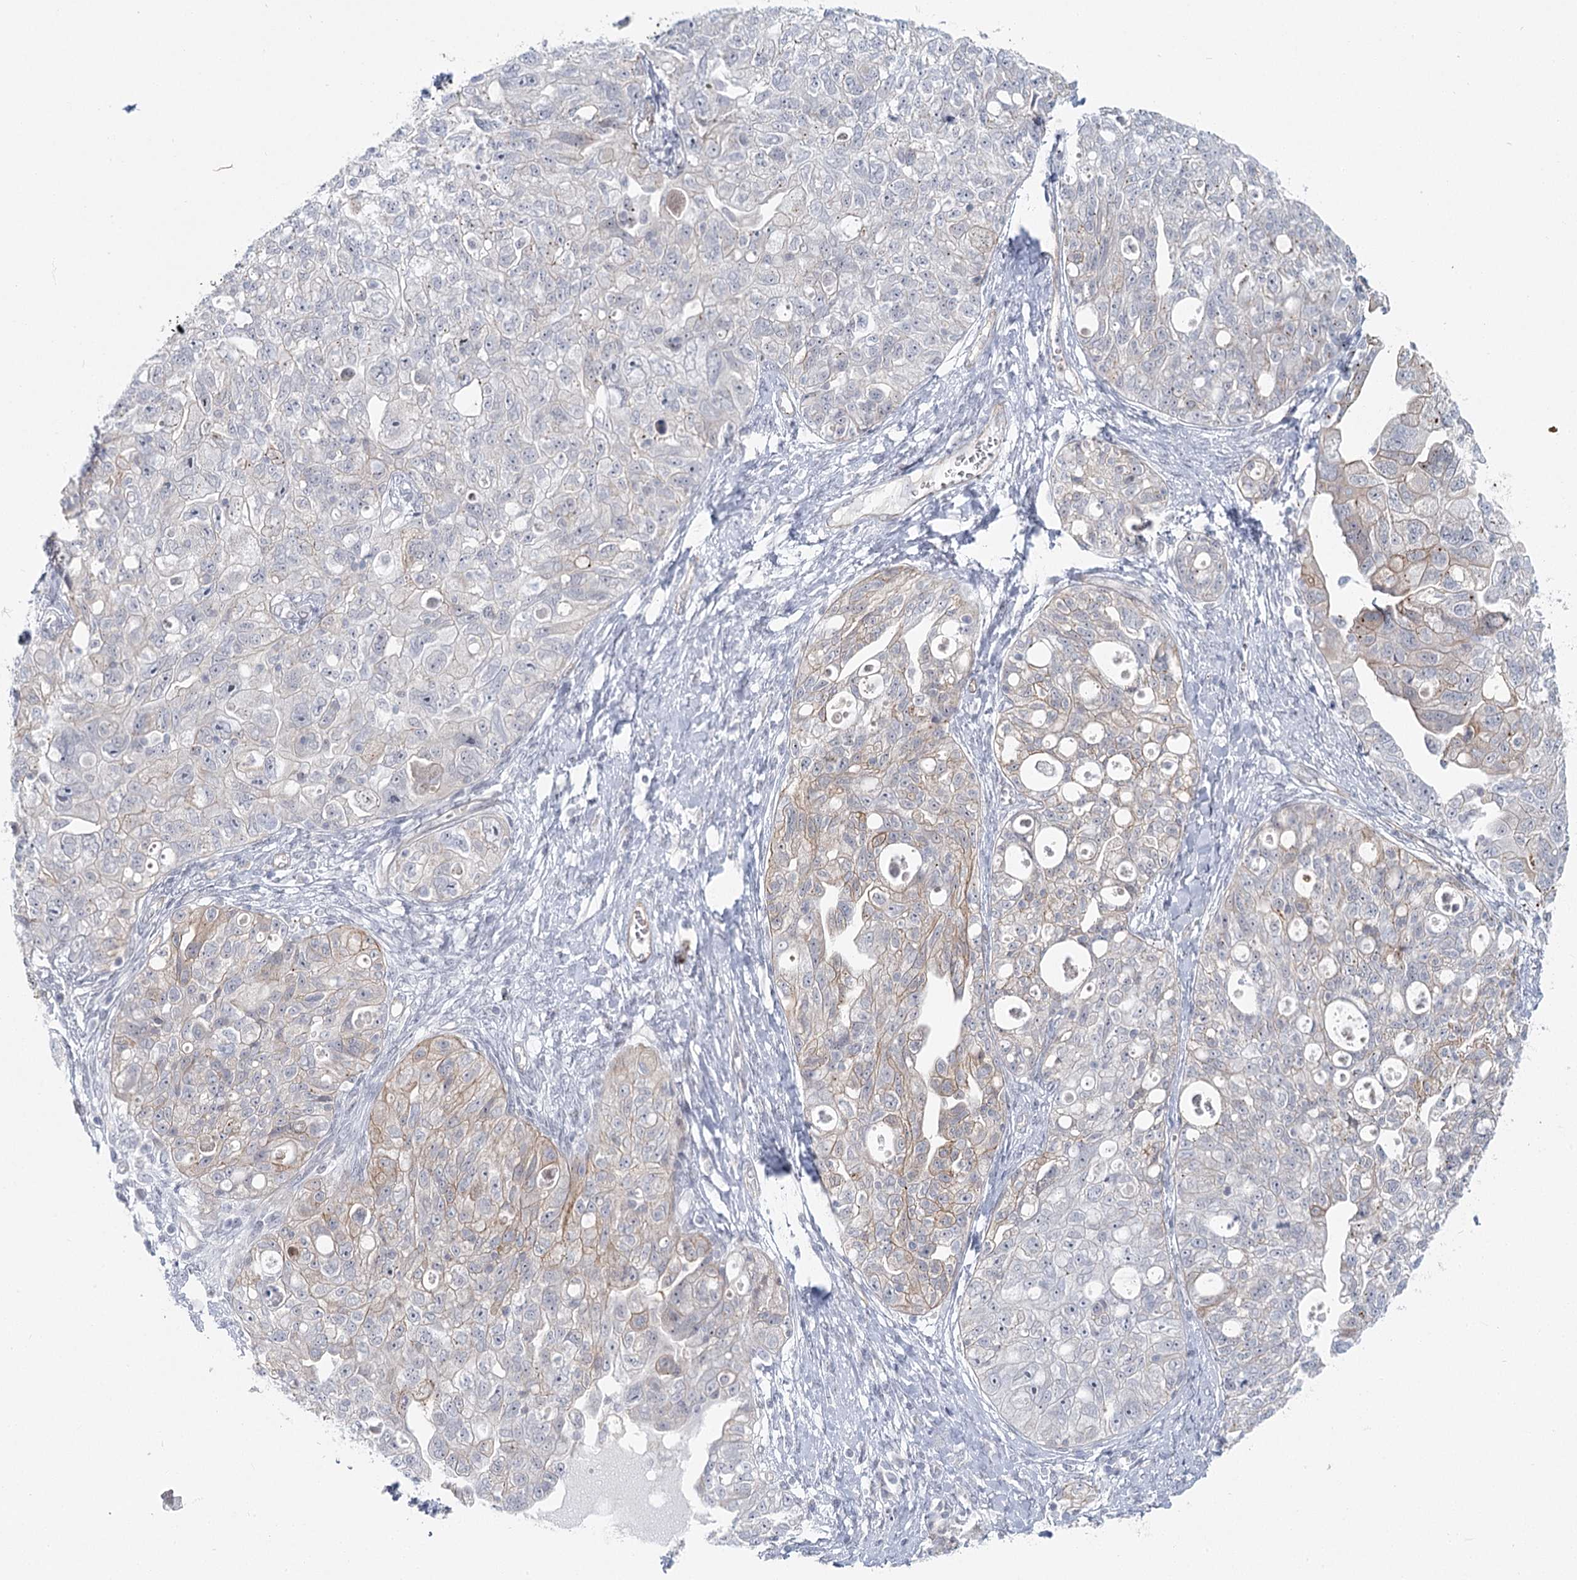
{"staining": {"intensity": "weak", "quantity": "<25%", "location": "cytoplasmic/membranous"}, "tissue": "ovarian cancer", "cell_type": "Tumor cells", "image_type": "cancer", "snomed": [{"axis": "morphology", "description": "Carcinoma, NOS"}, {"axis": "morphology", "description": "Cystadenocarcinoma, serous, NOS"}, {"axis": "topography", "description": "Ovary"}], "caption": "Human ovarian cancer (carcinoma) stained for a protein using IHC displays no staining in tumor cells.", "gene": "ABHD8", "patient": {"sex": "female", "age": 69}}